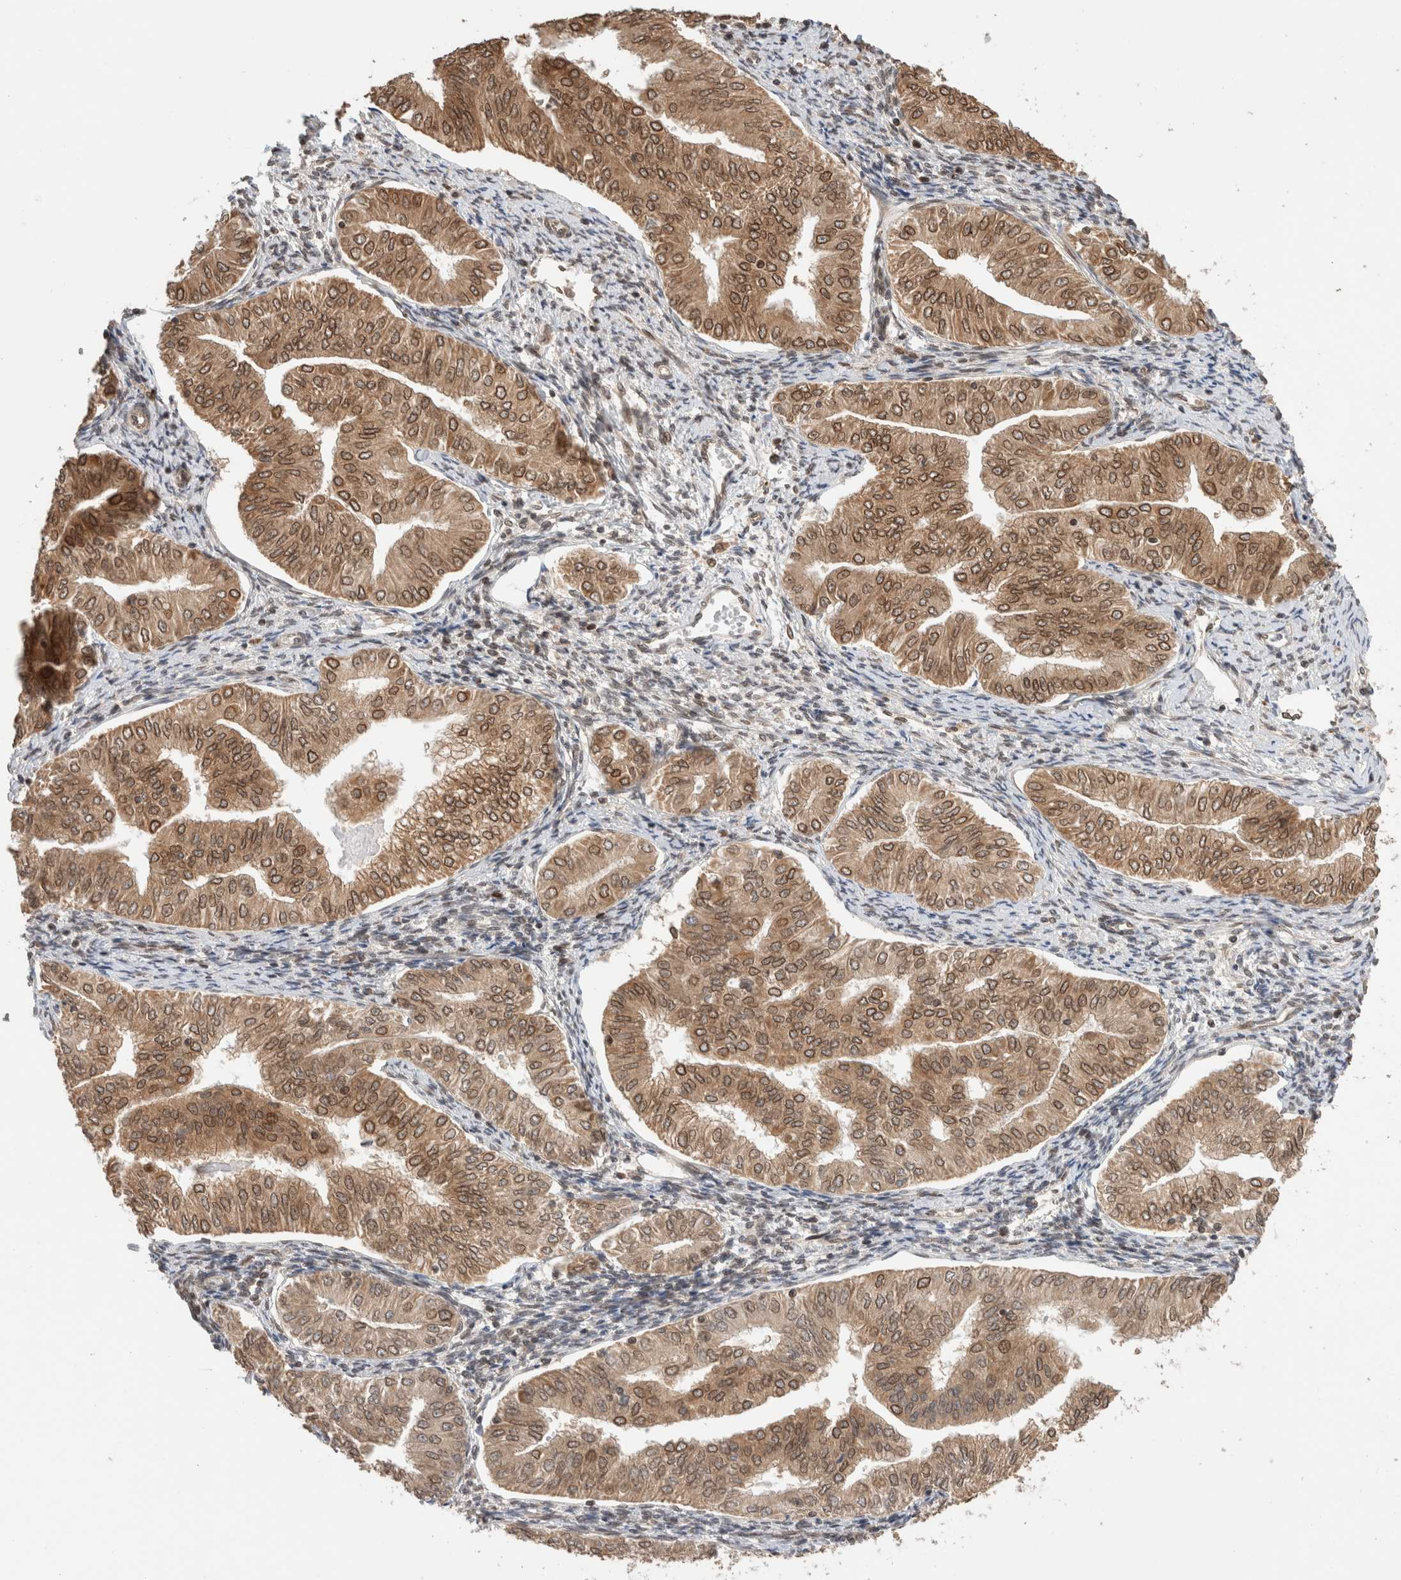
{"staining": {"intensity": "strong", "quantity": ">75%", "location": "cytoplasmic/membranous,nuclear"}, "tissue": "endometrial cancer", "cell_type": "Tumor cells", "image_type": "cancer", "snomed": [{"axis": "morphology", "description": "Normal tissue, NOS"}, {"axis": "morphology", "description": "Adenocarcinoma, NOS"}, {"axis": "topography", "description": "Endometrium"}], "caption": "A high amount of strong cytoplasmic/membranous and nuclear expression is seen in about >75% of tumor cells in adenocarcinoma (endometrial) tissue.", "gene": "TPR", "patient": {"sex": "female", "age": 53}}